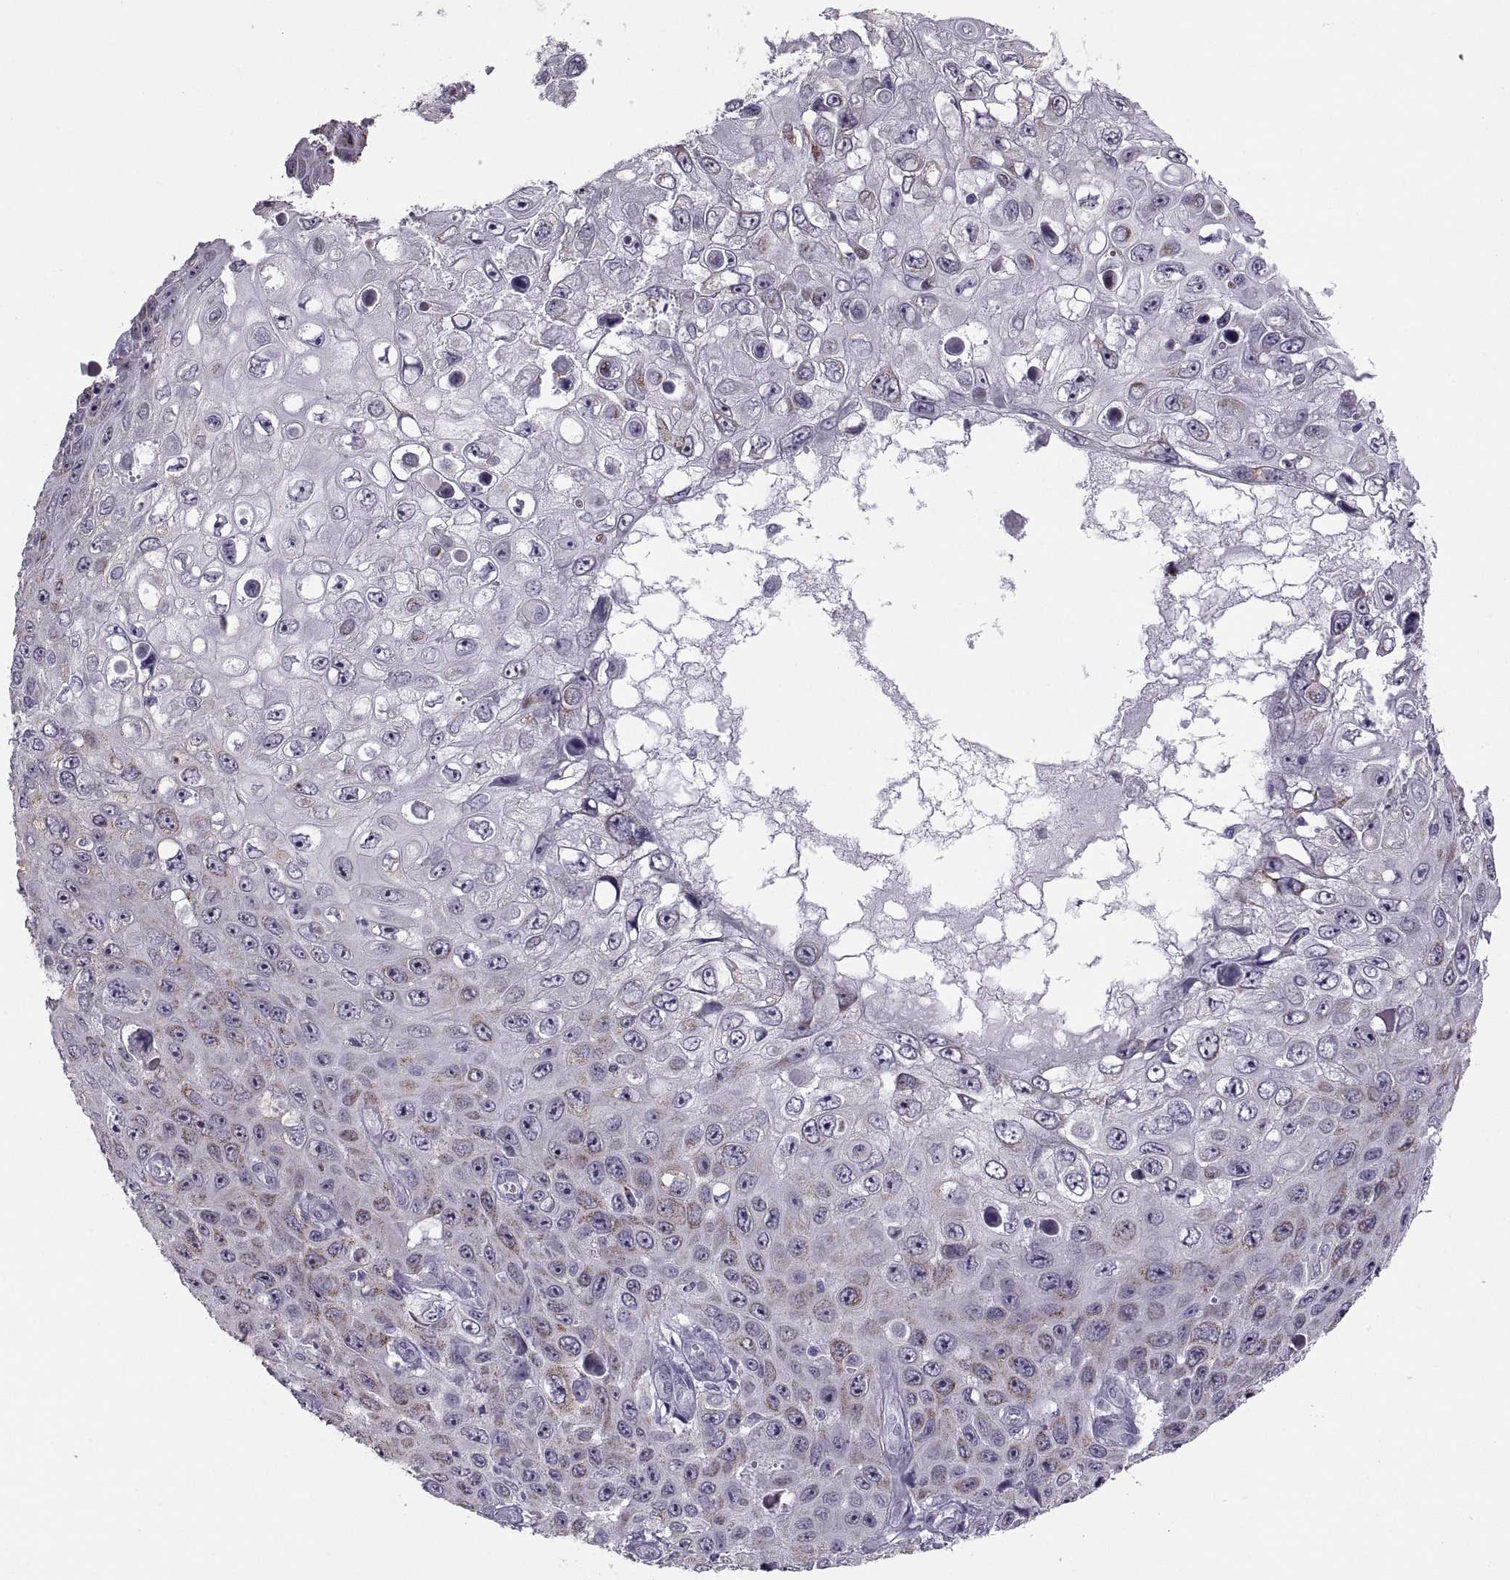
{"staining": {"intensity": "moderate", "quantity": "<25%", "location": "cytoplasmic/membranous"}, "tissue": "skin cancer", "cell_type": "Tumor cells", "image_type": "cancer", "snomed": [{"axis": "morphology", "description": "Squamous cell carcinoma, NOS"}, {"axis": "topography", "description": "Skin"}], "caption": "Skin cancer tissue exhibits moderate cytoplasmic/membranous expression in about <25% of tumor cells", "gene": "ASIC2", "patient": {"sex": "male", "age": 82}}